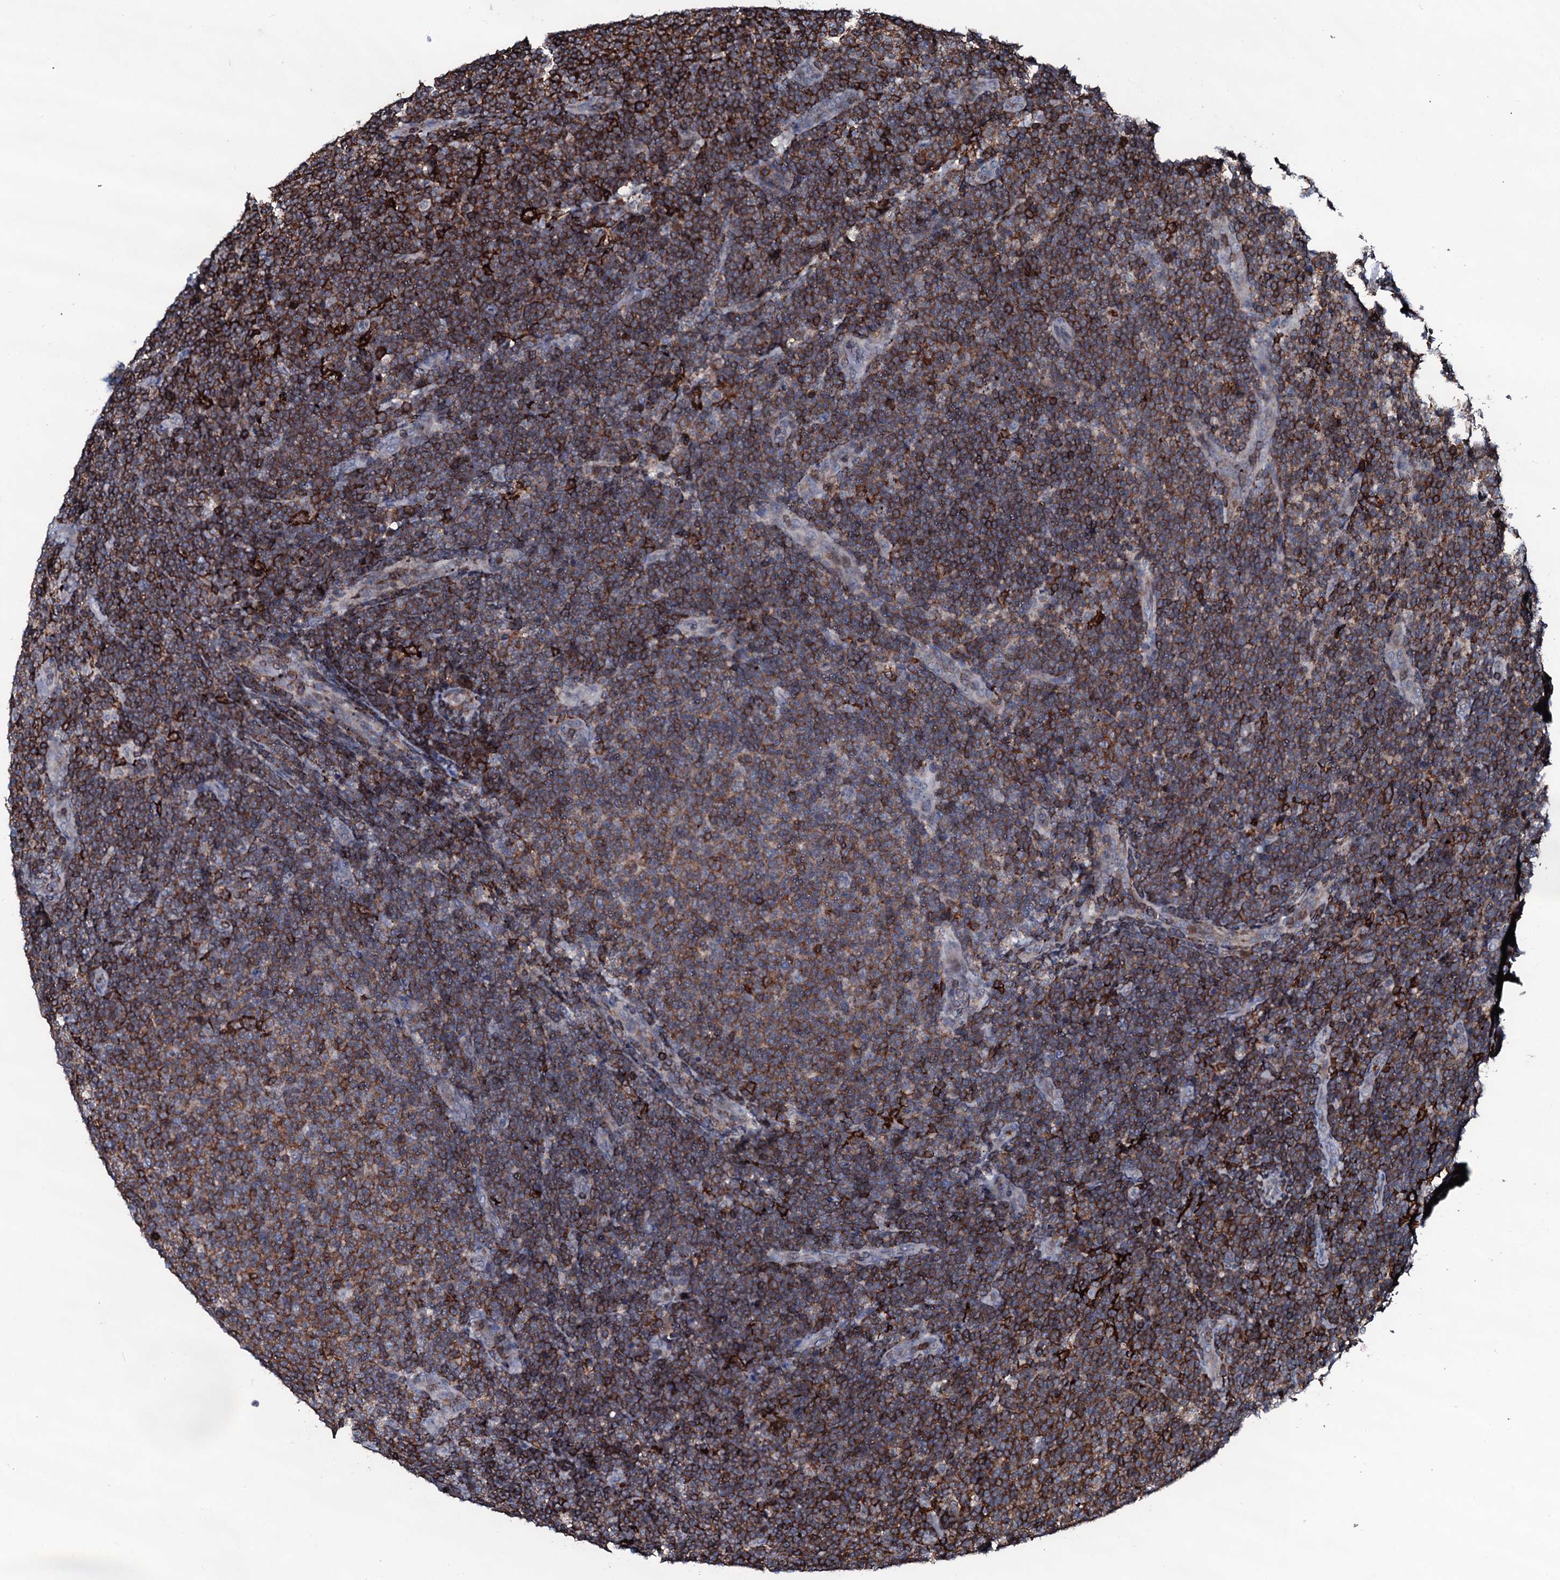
{"staining": {"intensity": "strong", "quantity": ">75%", "location": "cytoplasmic/membranous"}, "tissue": "lymphoma", "cell_type": "Tumor cells", "image_type": "cancer", "snomed": [{"axis": "morphology", "description": "Malignant lymphoma, non-Hodgkin's type, Low grade"}, {"axis": "topography", "description": "Lymph node"}], "caption": "Low-grade malignant lymphoma, non-Hodgkin's type was stained to show a protein in brown. There is high levels of strong cytoplasmic/membranous positivity in approximately >75% of tumor cells. (Stains: DAB (3,3'-diaminobenzidine) in brown, nuclei in blue, Microscopy: brightfield microscopy at high magnification).", "gene": "OGFOD2", "patient": {"sex": "male", "age": 66}}